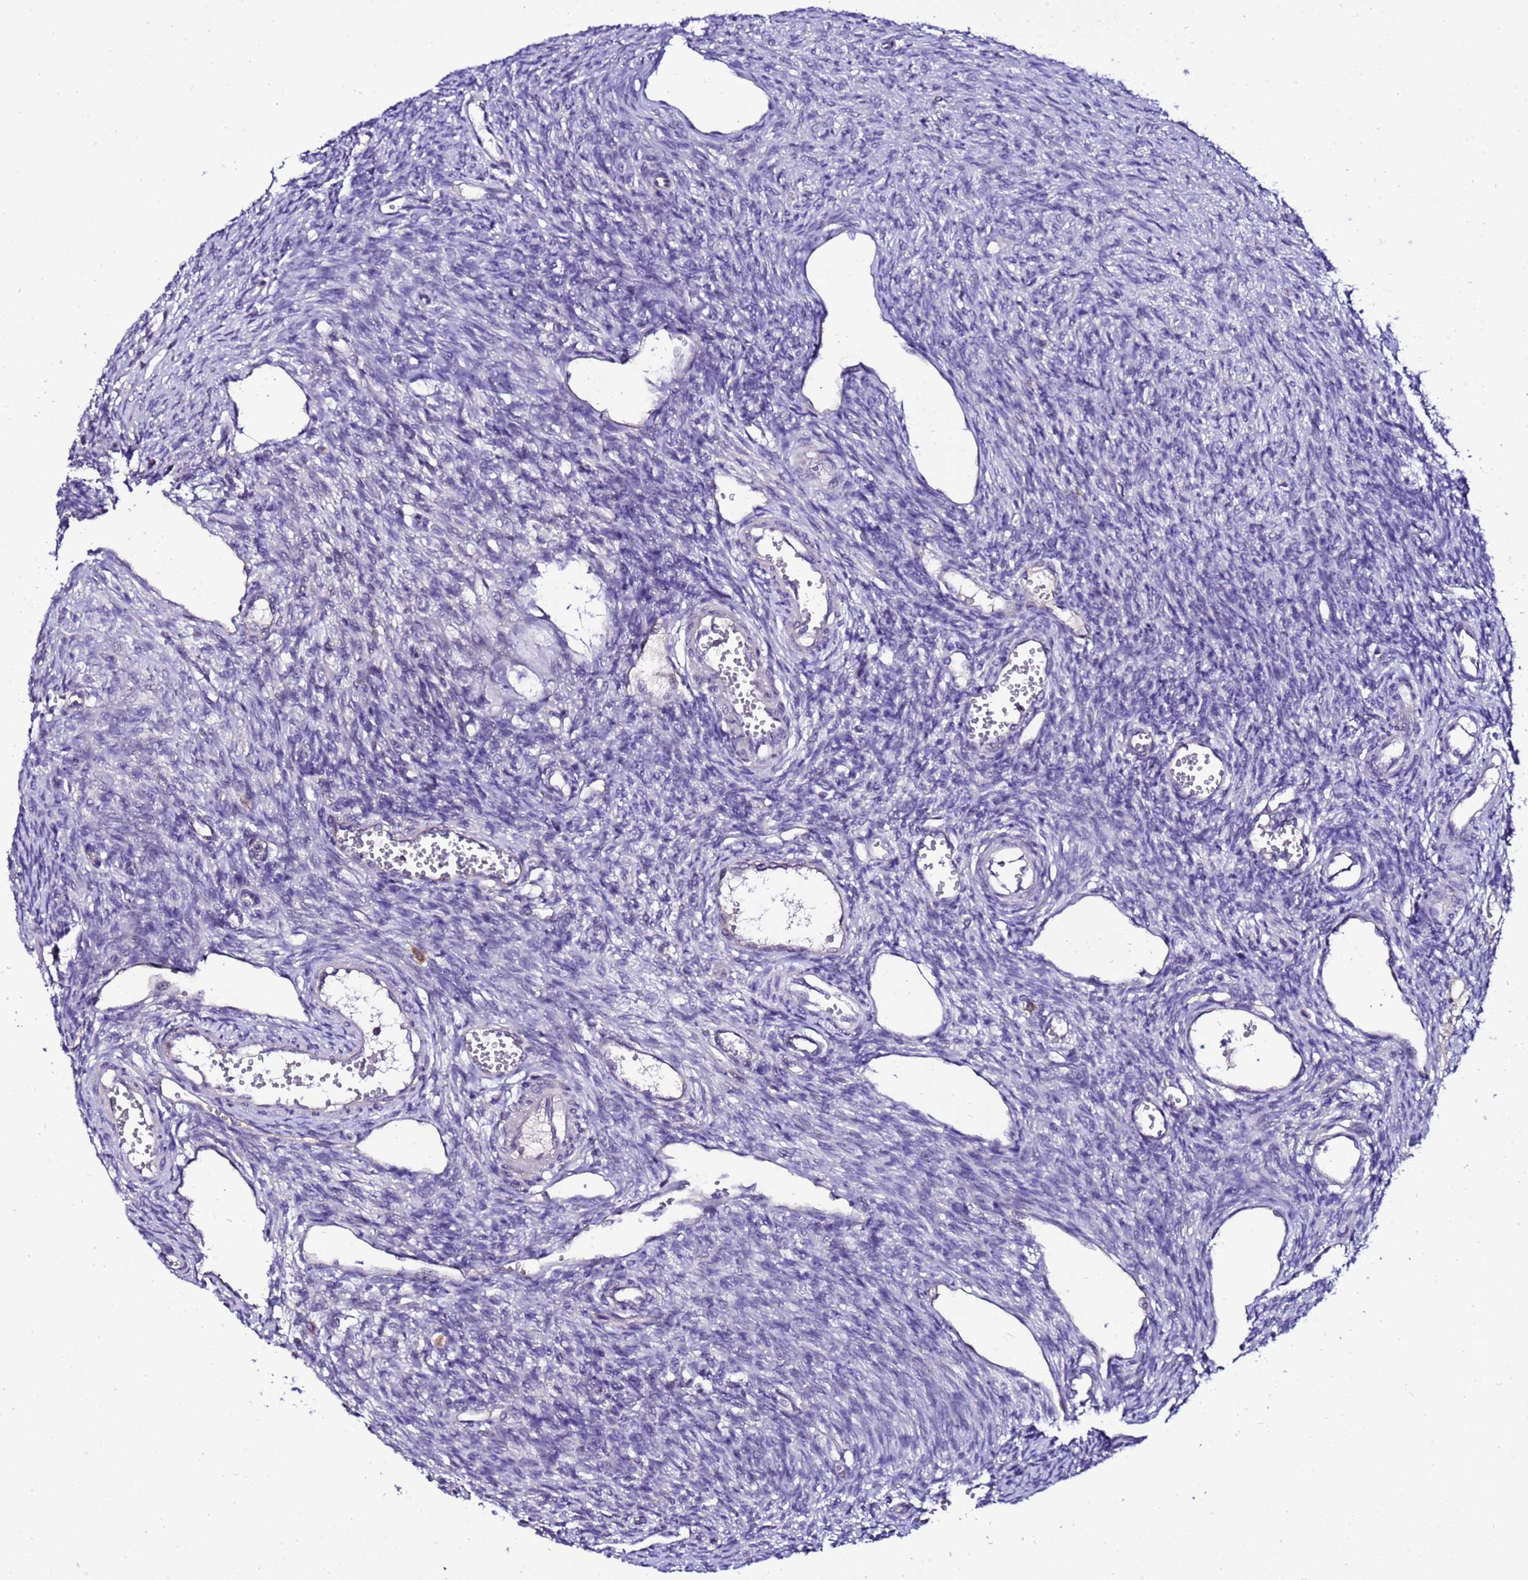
{"staining": {"intensity": "weak", "quantity": "25%-75%", "location": "cytoplasmic/membranous"}, "tissue": "ovary", "cell_type": "Follicle cells", "image_type": "normal", "snomed": [{"axis": "morphology", "description": "Normal tissue, NOS"}, {"axis": "morphology", "description": "Cyst, NOS"}, {"axis": "topography", "description": "Ovary"}], "caption": "The immunohistochemical stain shows weak cytoplasmic/membranous positivity in follicle cells of unremarkable ovary. Nuclei are stained in blue.", "gene": "C19orf47", "patient": {"sex": "female", "age": 33}}